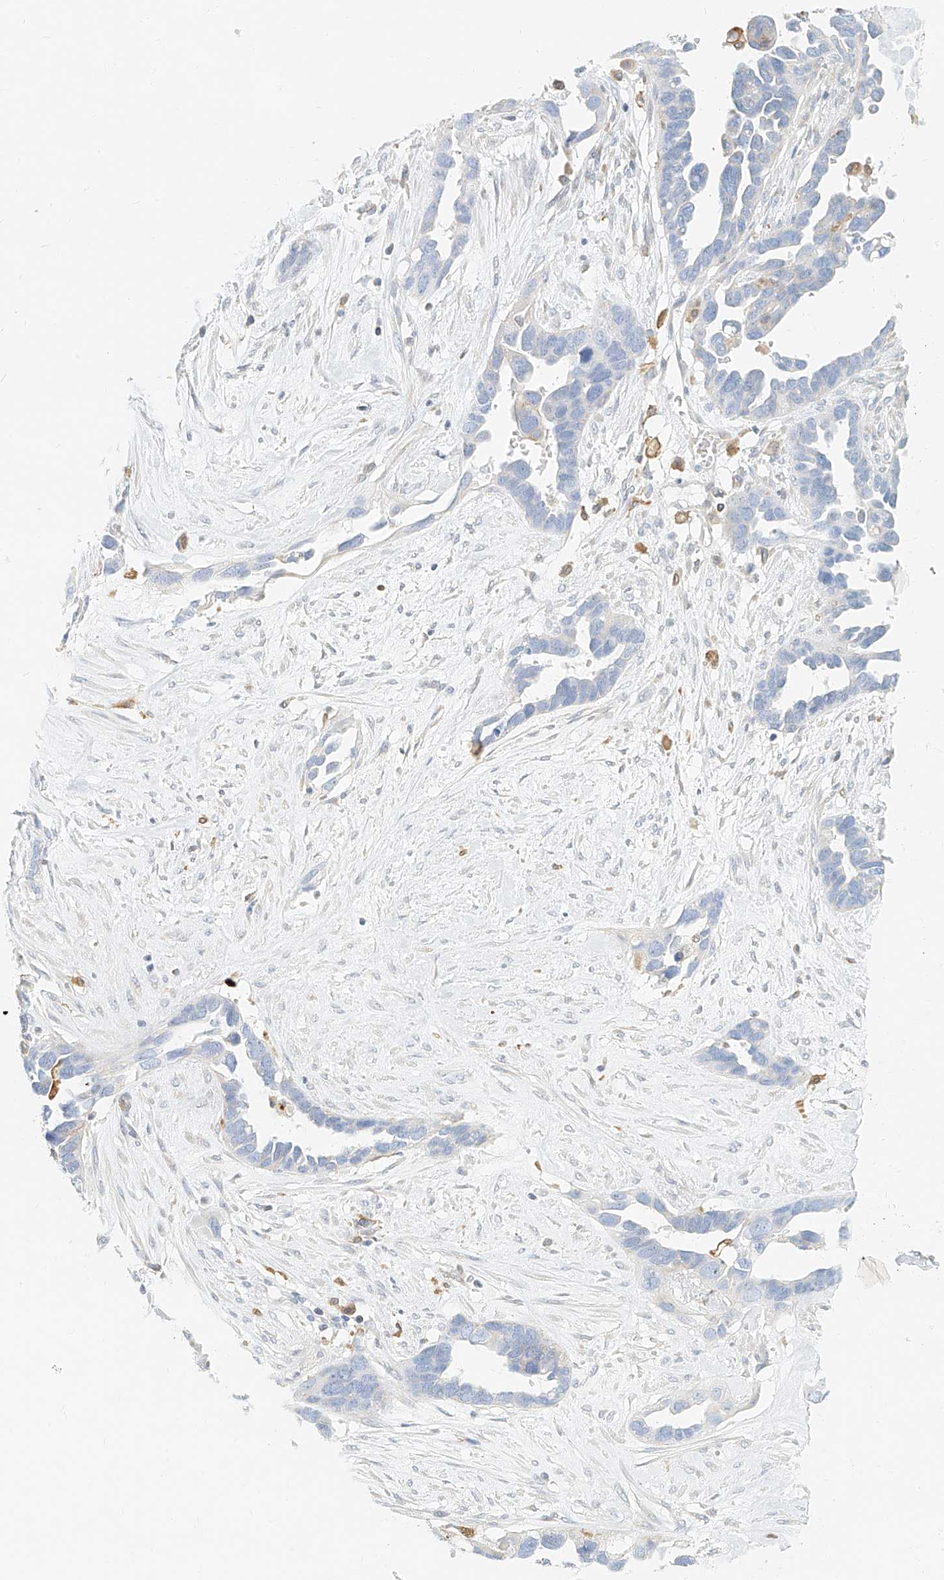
{"staining": {"intensity": "negative", "quantity": "none", "location": "none"}, "tissue": "ovarian cancer", "cell_type": "Tumor cells", "image_type": "cancer", "snomed": [{"axis": "morphology", "description": "Cystadenocarcinoma, serous, NOS"}, {"axis": "topography", "description": "Ovary"}], "caption": "Immunohistochemistry of ovarian cancer (serous cystadenocarcinoma) demonstrates no positivity in tumor cells.", "gene": "DHRS7", "patient": {"sex": "female", "age": 54}}